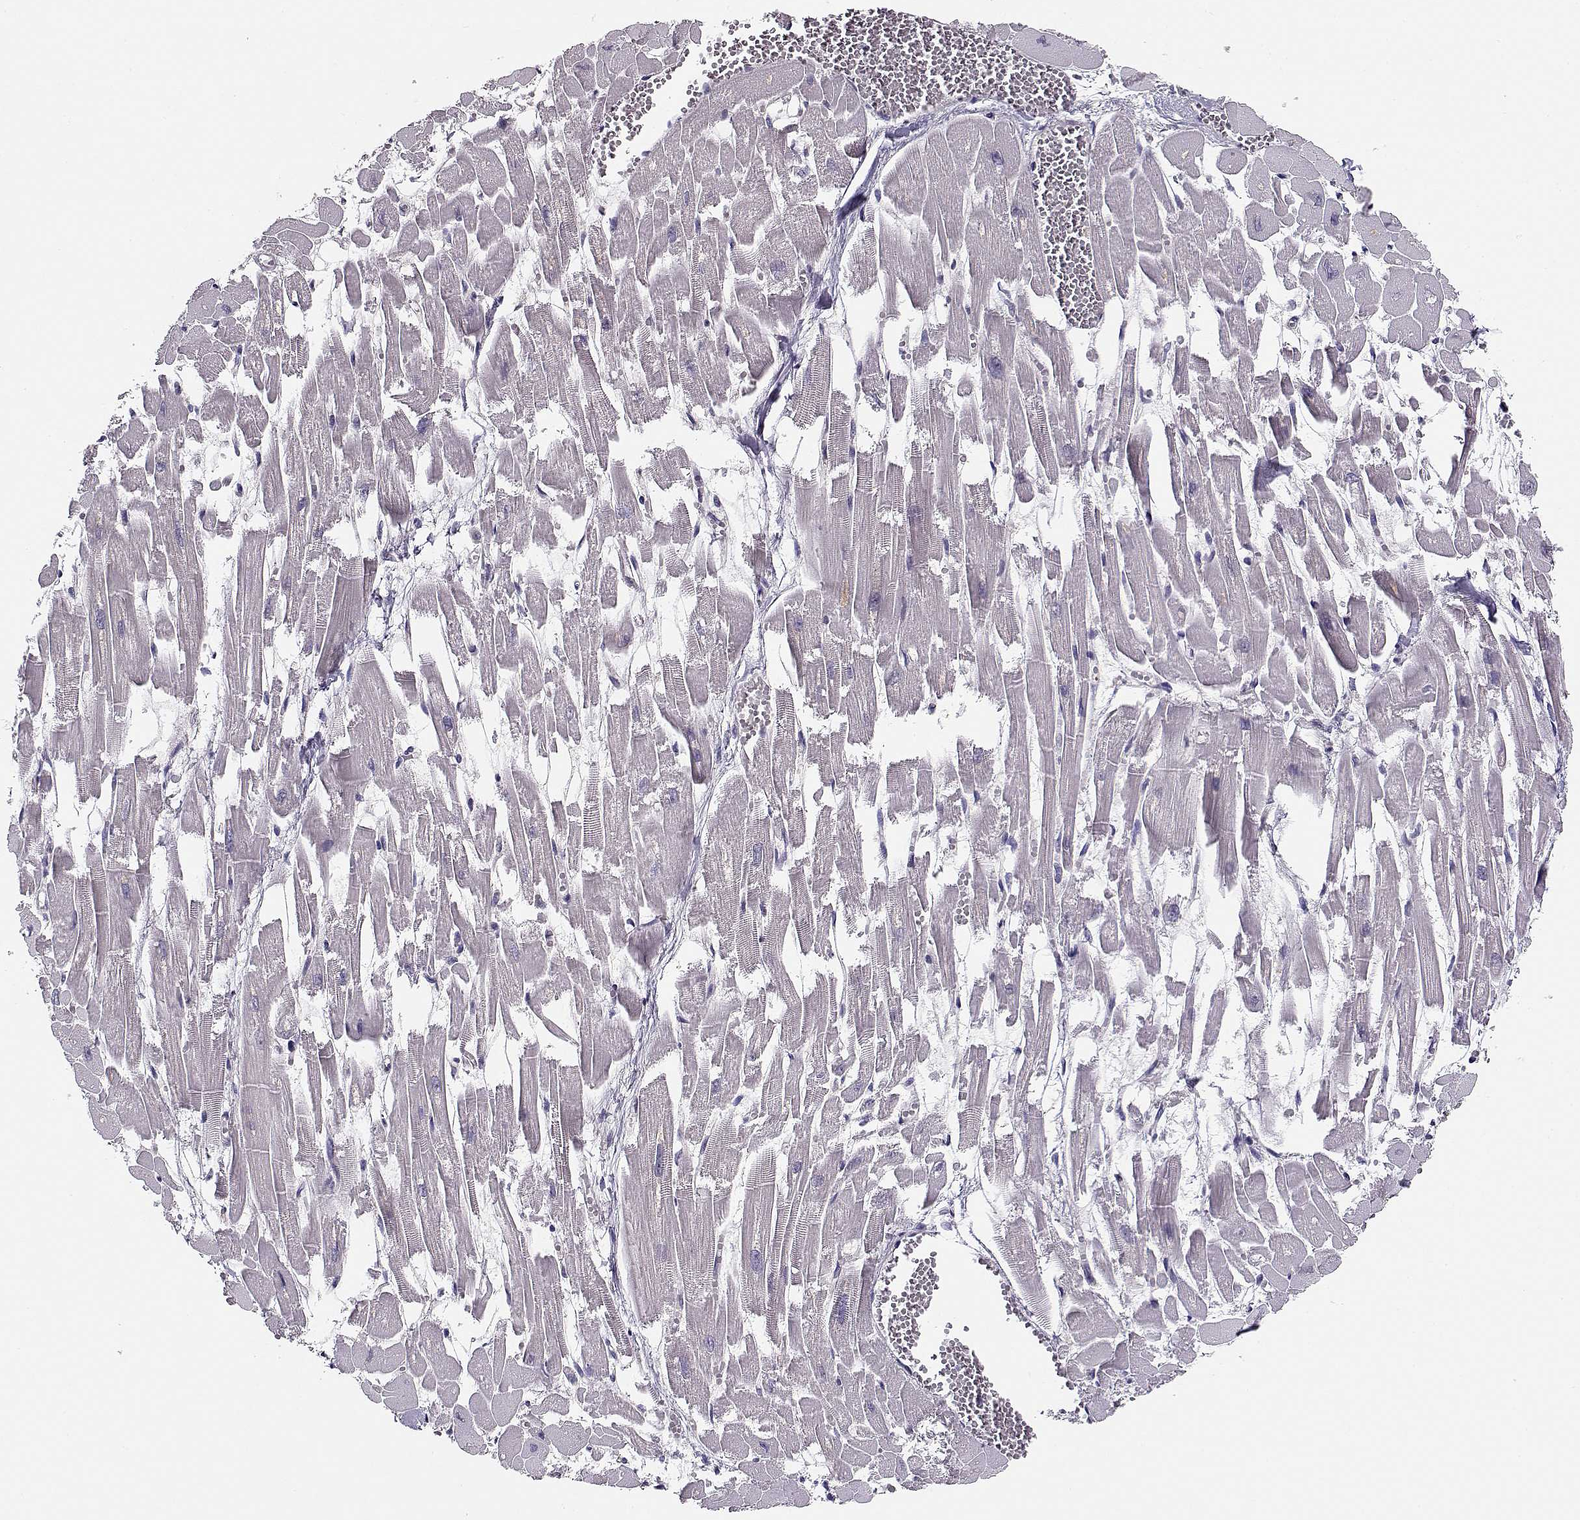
{"staining": {"intensity": "negative", "quantity": "none", "location": "none"}, "tissue": "heart muscle", "cell_type": "Cardiomyocytes", "image_type": "normal", "snomed": [{"axis": "morphology", "description": "Normal tissue, NOS"}, {"axis": "topography", "description": "Heart"}], "caption": "IHC image of unremarkable heart muscle: human heart muscle stained with DAB reveals no significant protein staining in cardiomyocytes.", "gene": "TMEM145", "patient": {"sex": "female", "age": 52}}